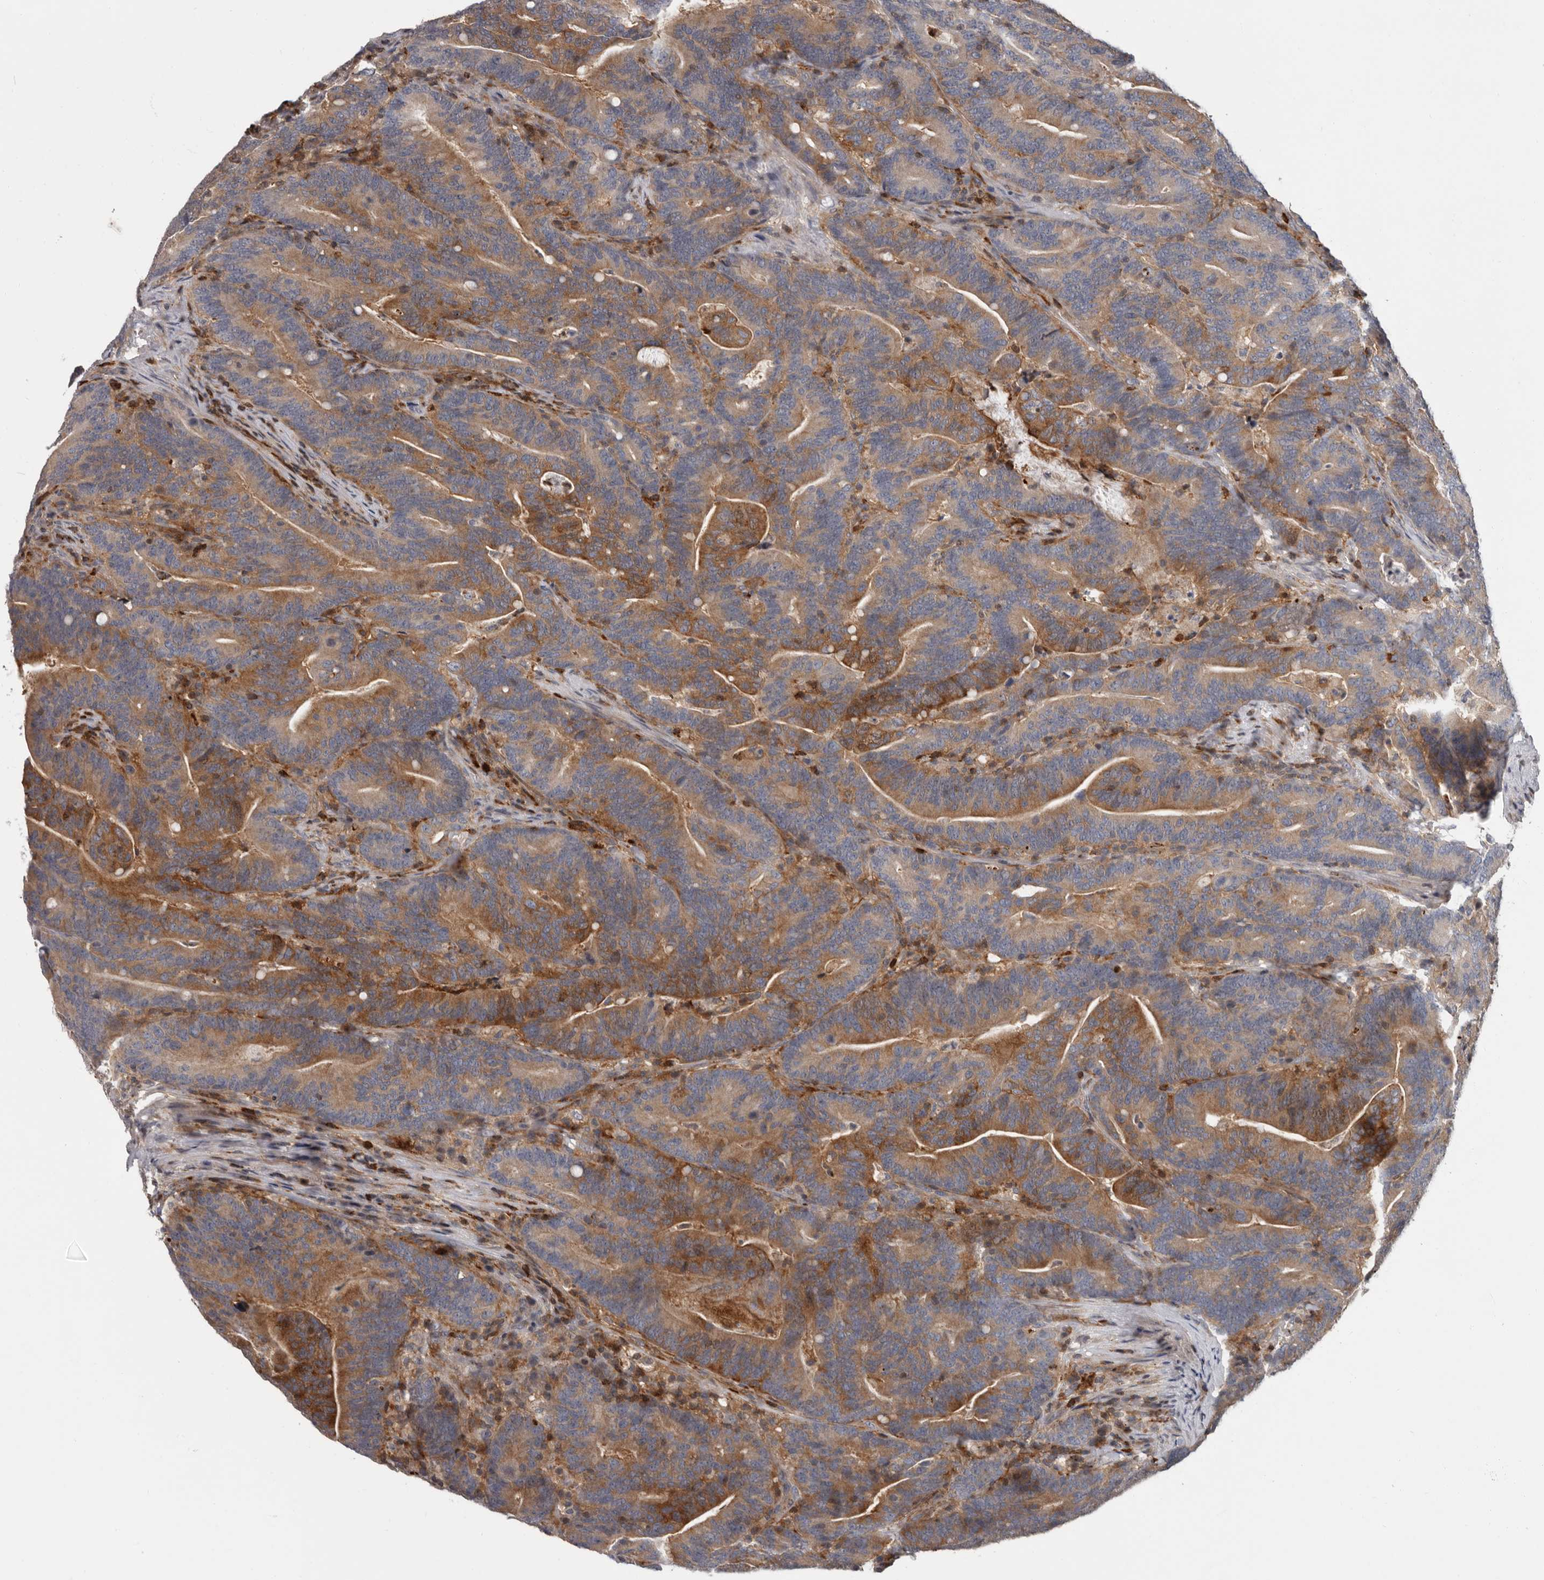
{"staining": {"intensity": "moderate", "quantity": ">75%", "location": "cytoplasmic/membranous"}, "tissue": "colorectal cancer", "cell_type": "Tumor cells", "image_type": "cancer", "snomed": [{"axis": "morphology", "description": "Adenocarcinoma, NOS"}, {"axis": "topography", "description": "Colon"}], "caption": "Protein expression analysis of adenocarcinoma (colorectal) reveals moderate cytoplasmic/membranous staining in about >75% of tumor cells.", "gene": "FGFR4", "patient": {"sex": "female", "age": 66}}